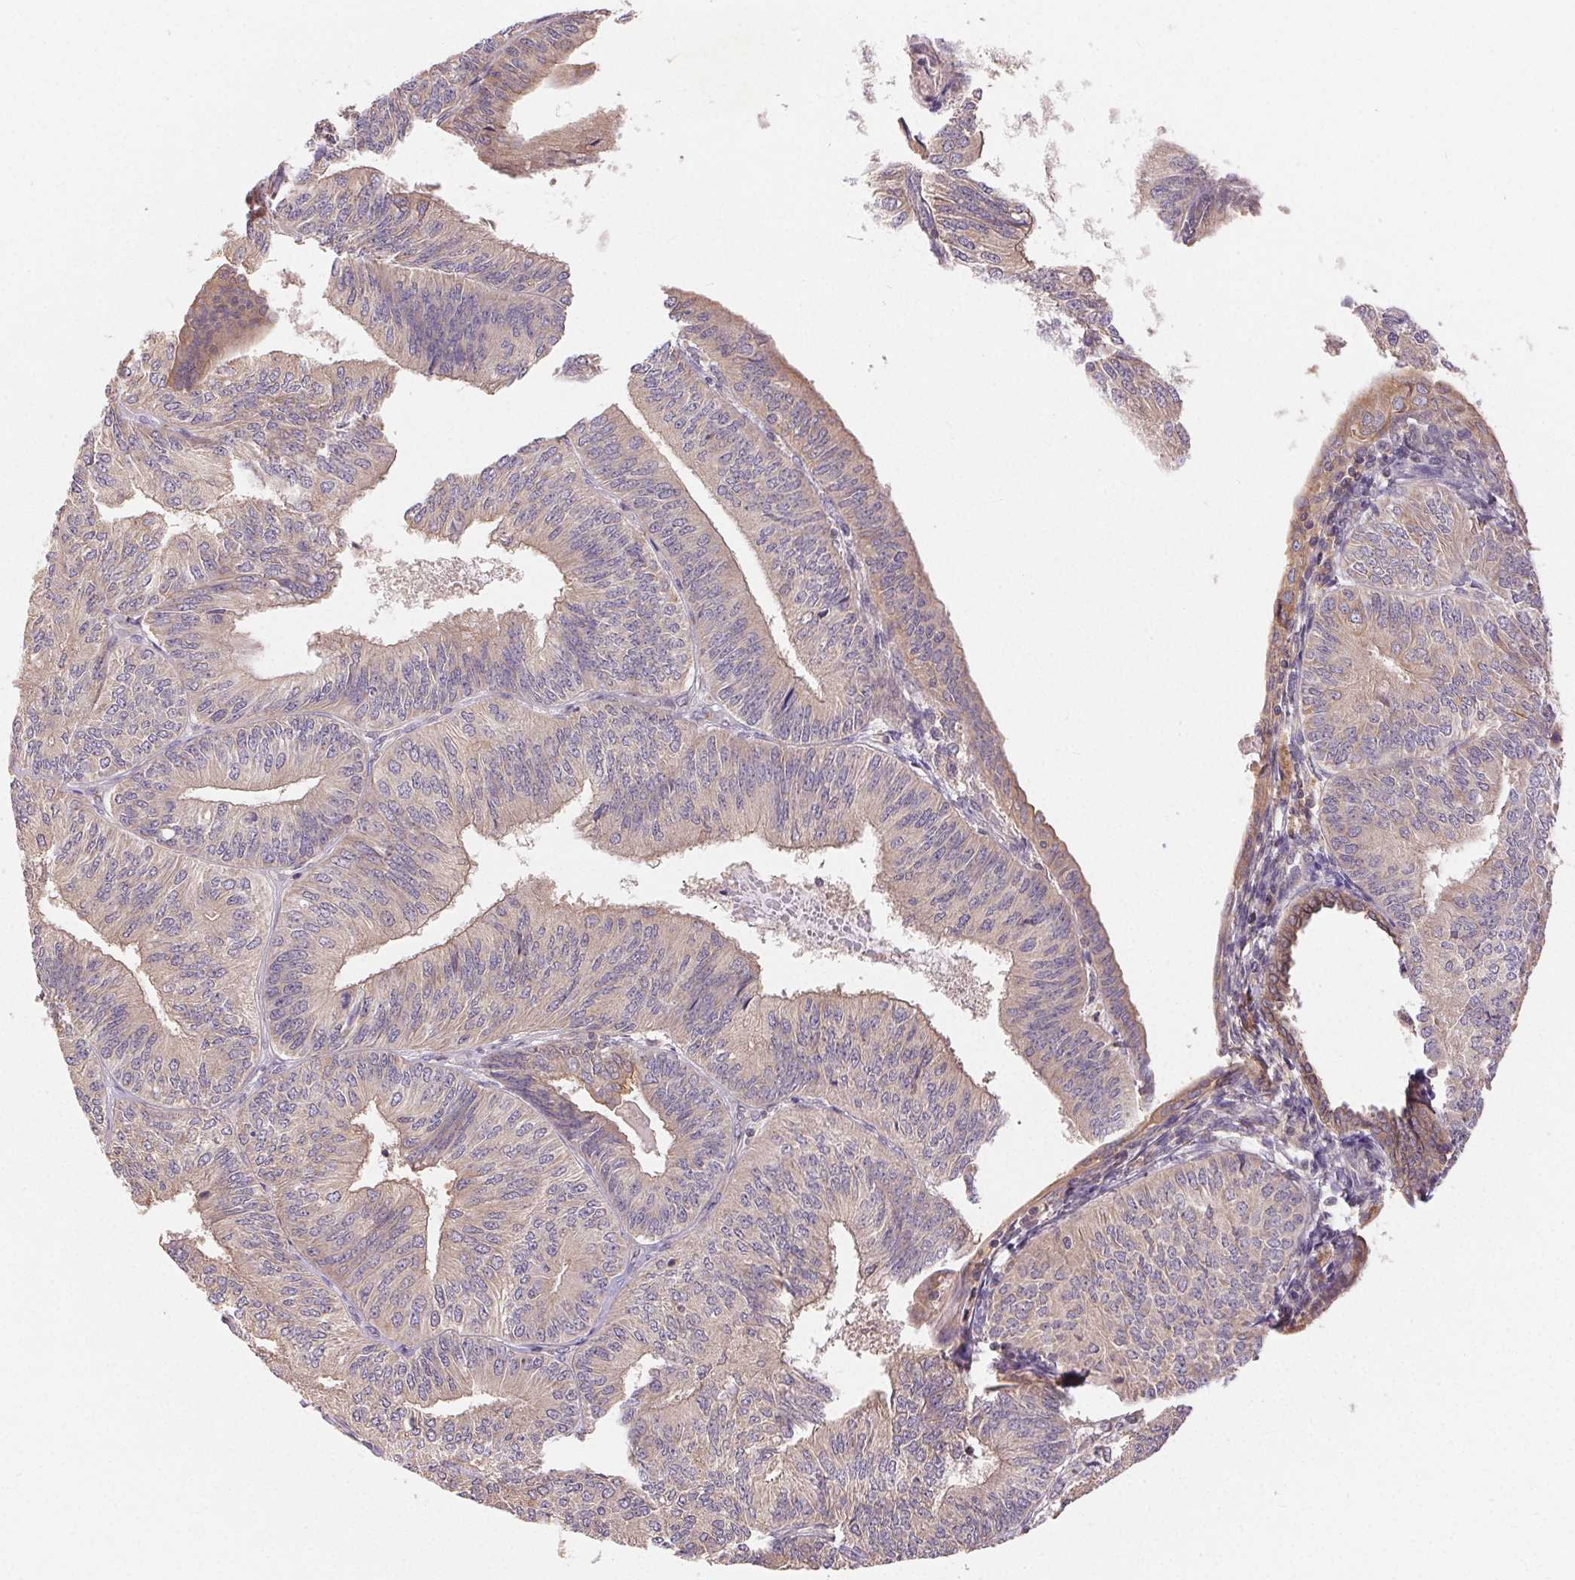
{"staining": {"intensity": "weak", "quantity": "<25%", "location": "cytoplasmic/membranous"}, "tissue": "endometrial cancer", "cell_type": "Tumor cells", "image_type": "cancer", "snomed": [{"axis": "morphology", "description": "Adenocarcinoma, NOS"}, {"axis": "topography", "description": "Endometrium"}], "caption": "Immunohistochemistry (IHC) of human adenocarcinoma (endometrial) displays no staining in tumor cells.", "gene": "MAPKAPK2", "patient": {"sex": "female", "age": 58}}